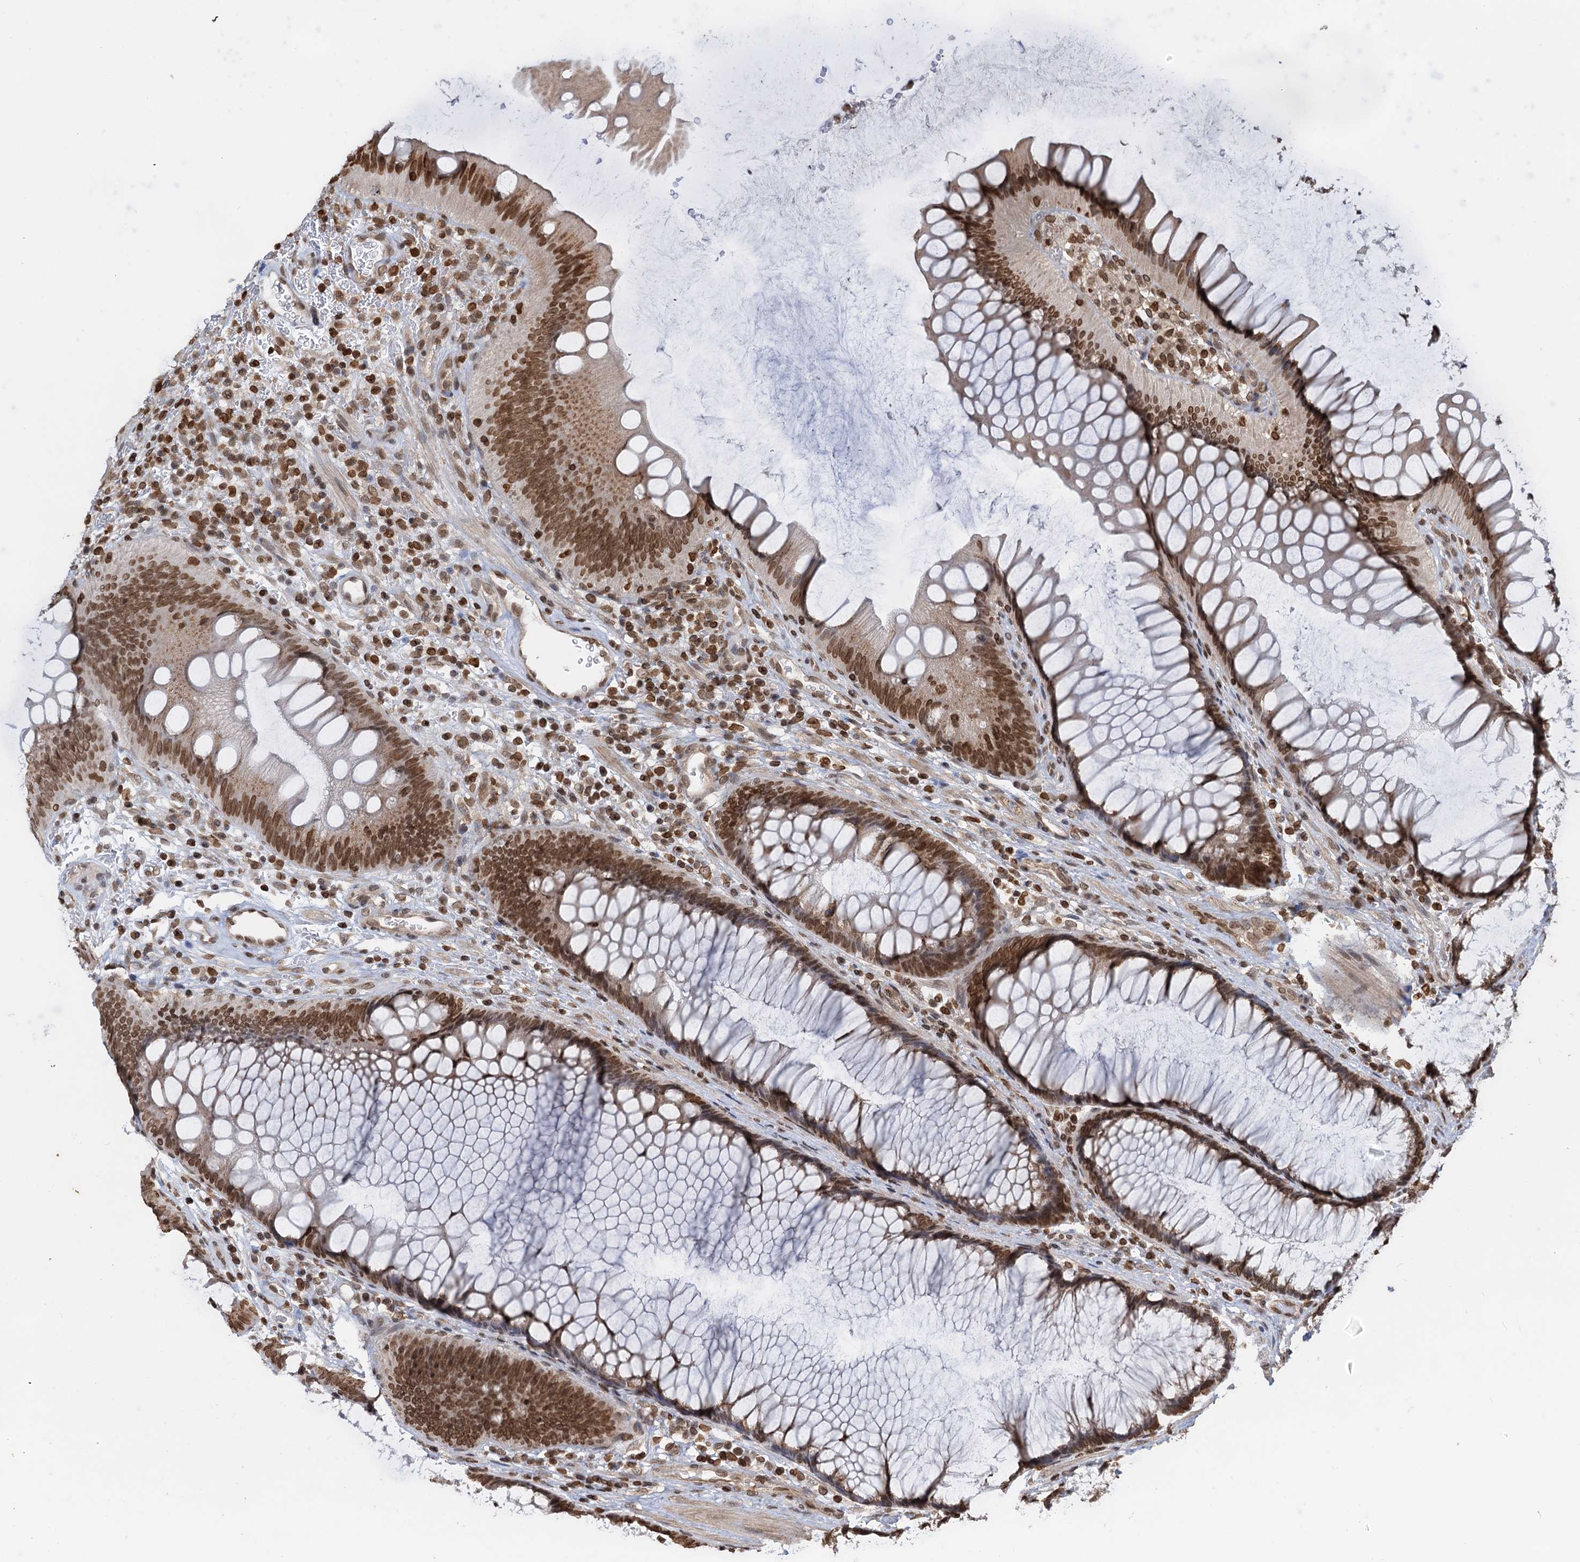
{"staining": {"intensity": "negative", "quantity": "none", "location": "none"}, "tissue": "colon", "cell_type": "Endothelial cells", "image_type": "normal", "snomed": [{"axis": "morphology", "description": "Normal tissue, NOS"}, {"axis": "topography", "description": "Colon"}], "caption": "Image shows no protein positivity in endothelial cells of benign colon.", "gene": "ZC3H13", "patient": {"sex": "female", "age": 82}}